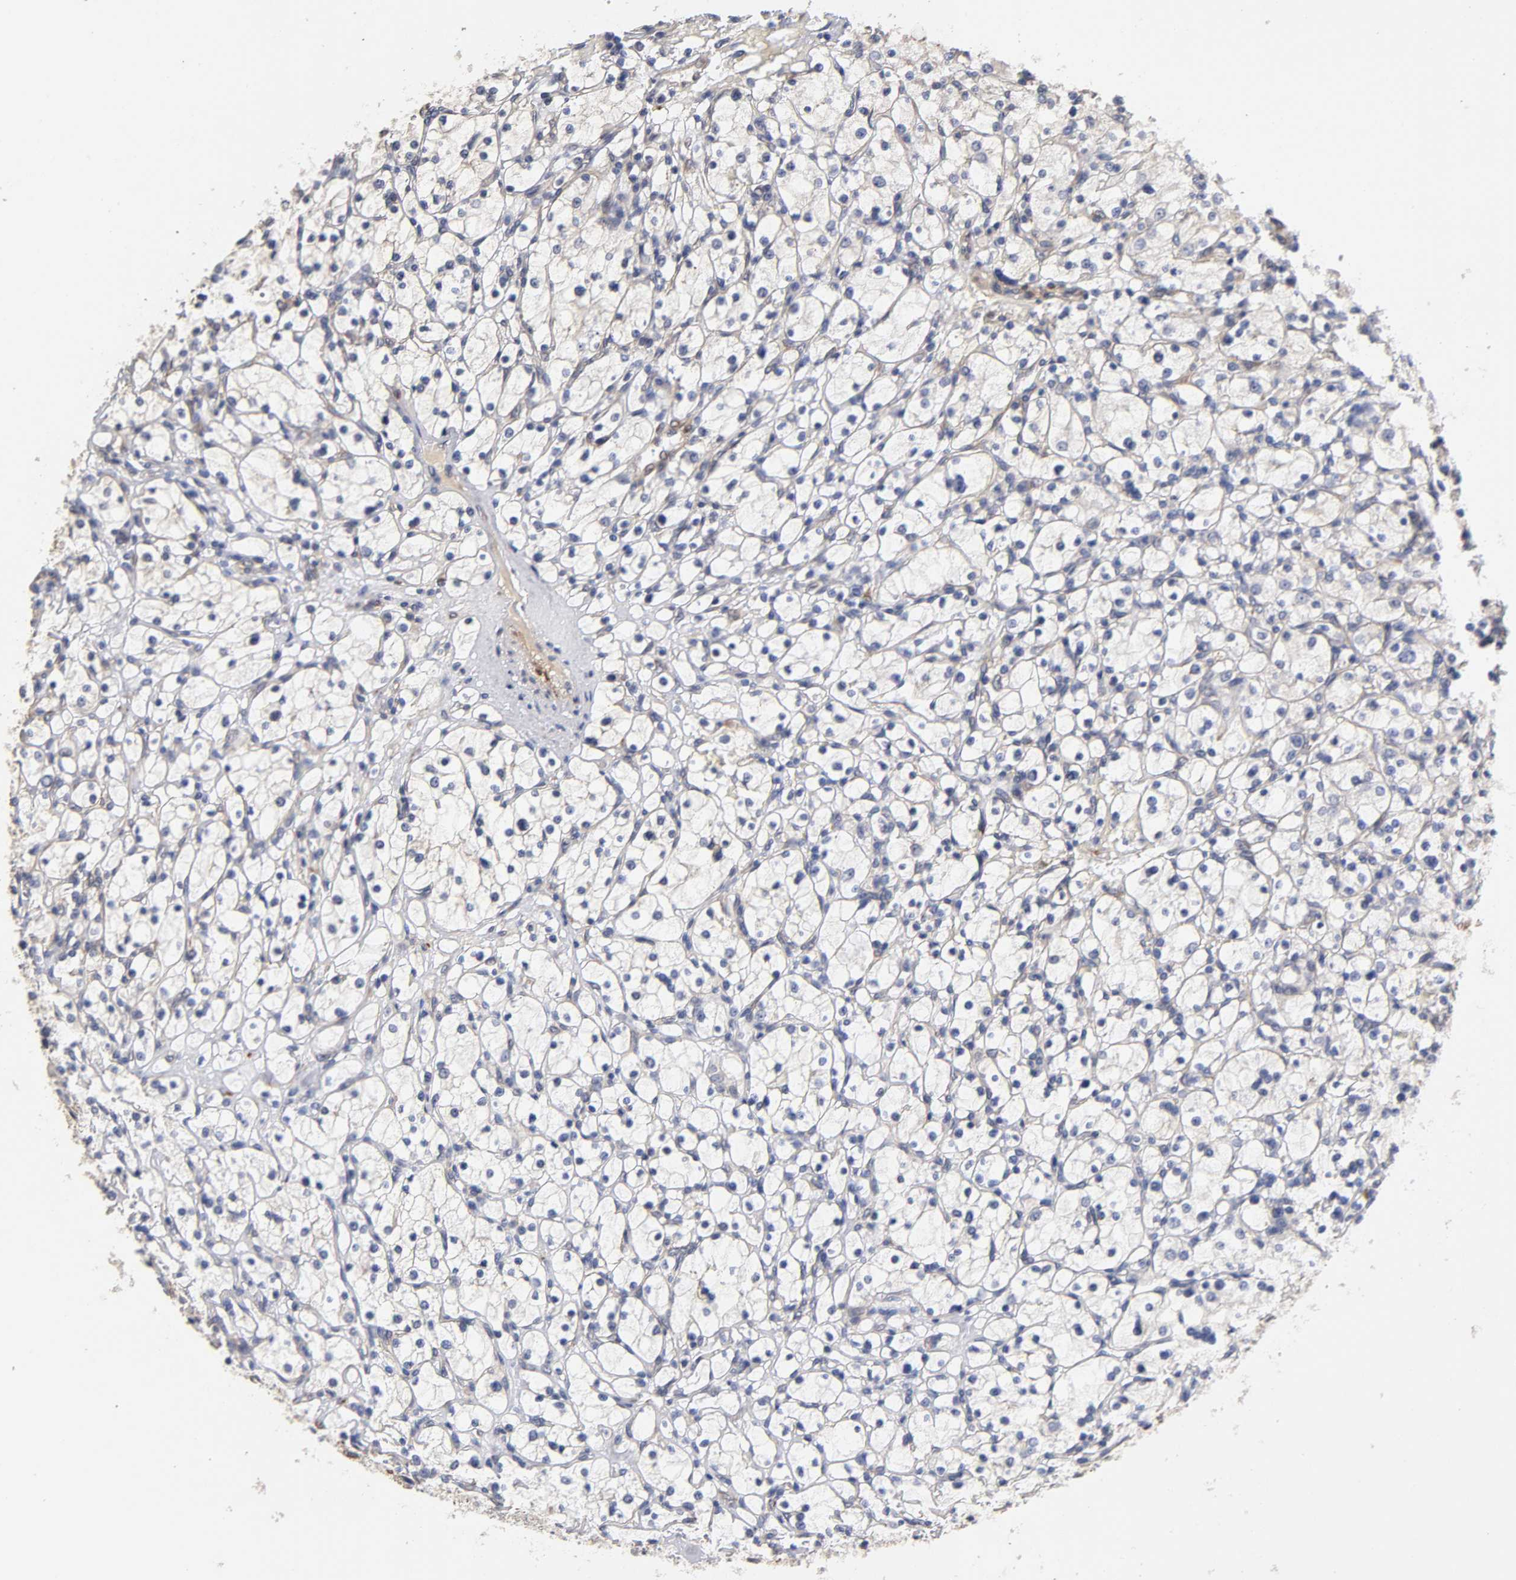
{"staining": {"intensity": "negative", "quantity": "none", "location": "none"}, "tissue": "renal cancer", "cell_type": "Tumor cells", "image_type": "cancer", "snomed": [{"axis": "morphology", "description": "Adenocarcinoma, NOS"}, {"axis": "topography", "description": "Kidney"}], "caption": "This is a micrograph of immunohistochemistry (IHC) staining of renal cancer (adenocarcinoma), which shows no positivity in tumor cells.", "gene": "LAMB1", "patient": {"sex": "female", "age": 83}}